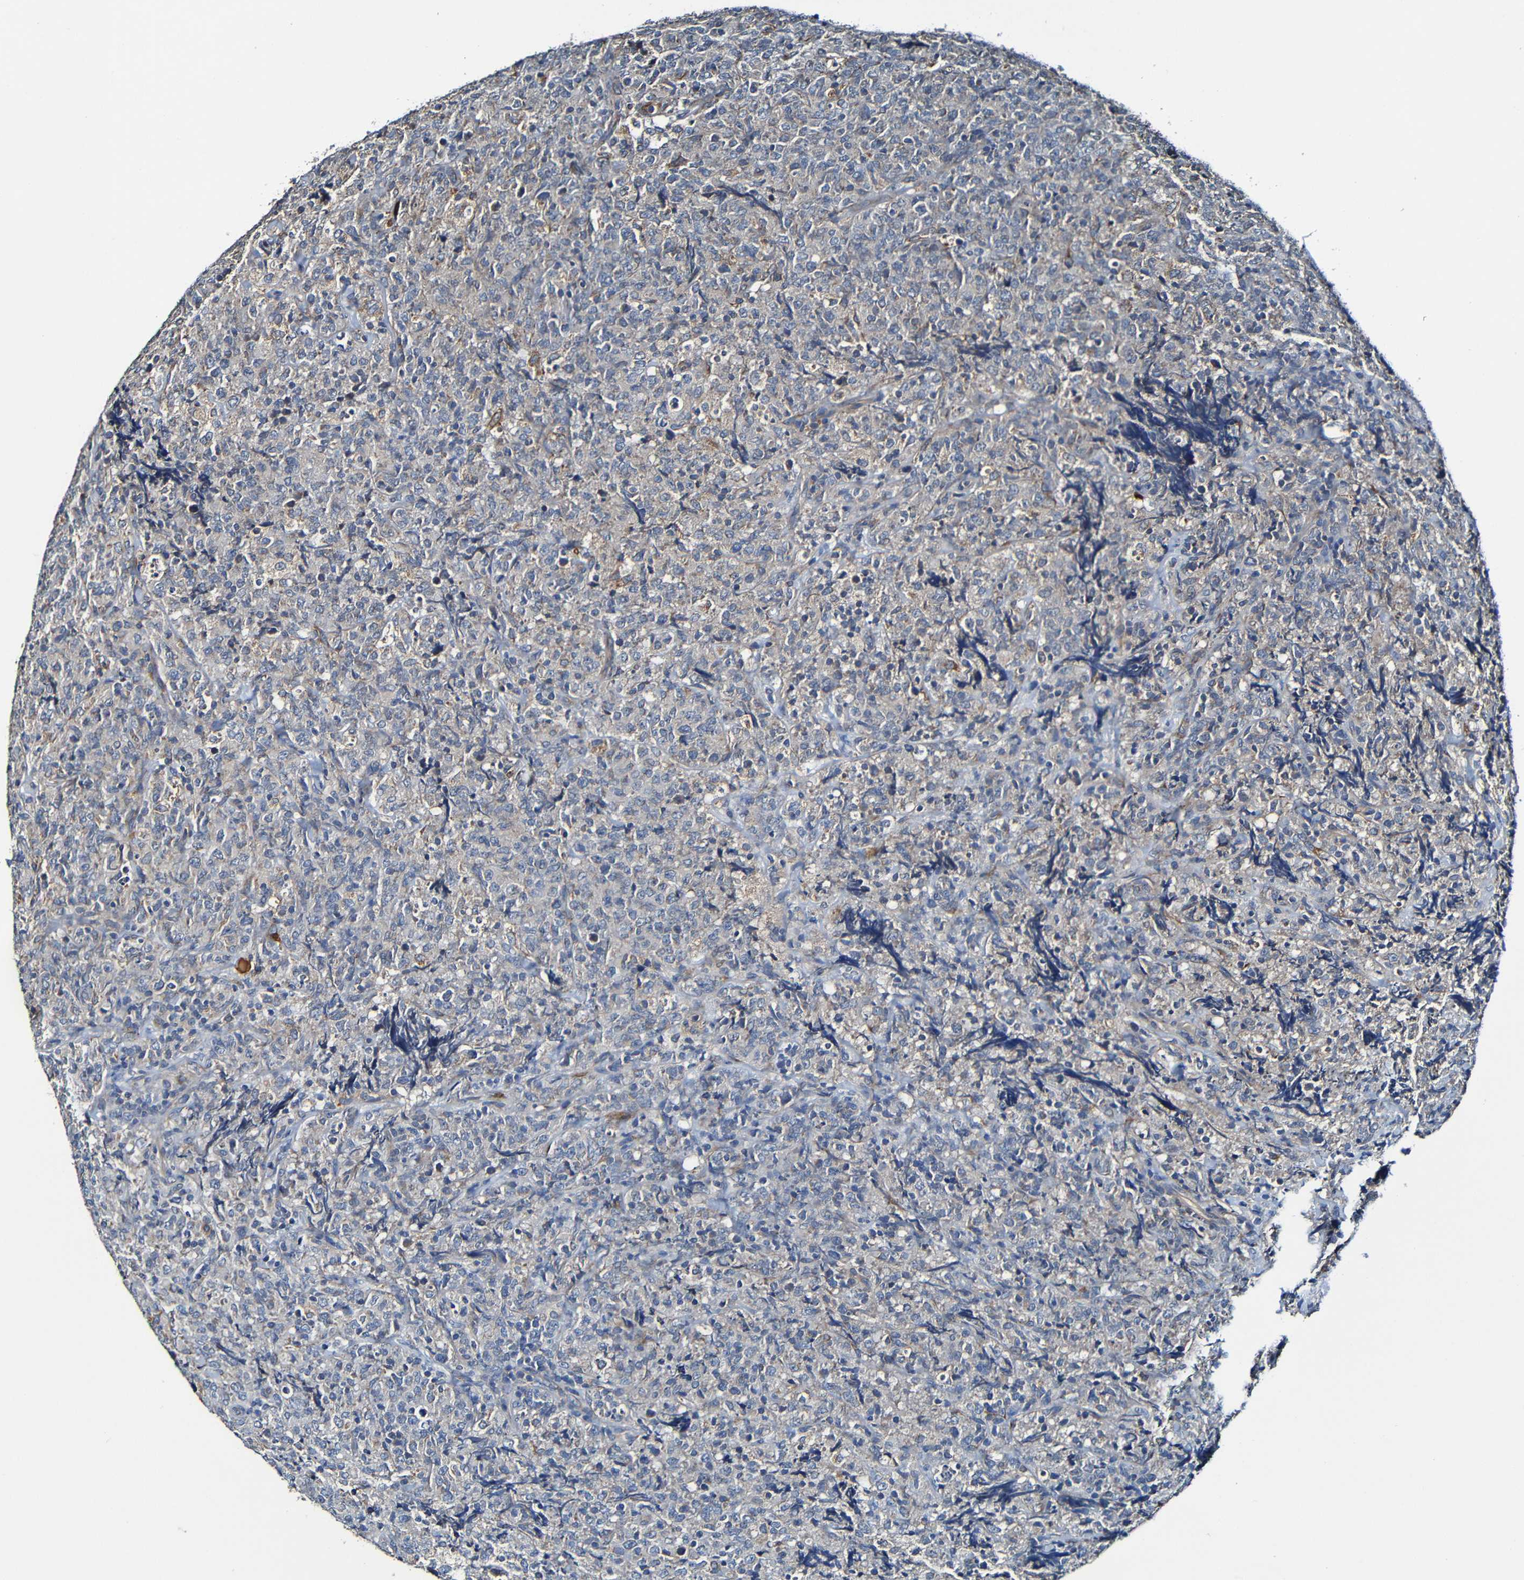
{"staining": {"intensity": "weak", "quantity": "25%-75%", "location": "cytoplasmic/membranous"}, "tissue": "lymphoma", "cell_type": "Tumor cells", "image_type": "cancer", "snomed": [{"axis": "morphology", "description": "Malignant lymphoma, non-Hodgkin's type, High grade"}, {"axis": "topography", "description": "Tonsil"}], "caption": "Immunohistochemical staining of human lymphoma displays low levels of weak cytoplasmic/membranous protein expression in about 25%-75% of tumor cells.", "gene": "ADAM15", "patient": {"sex": "female", "age": 36}}